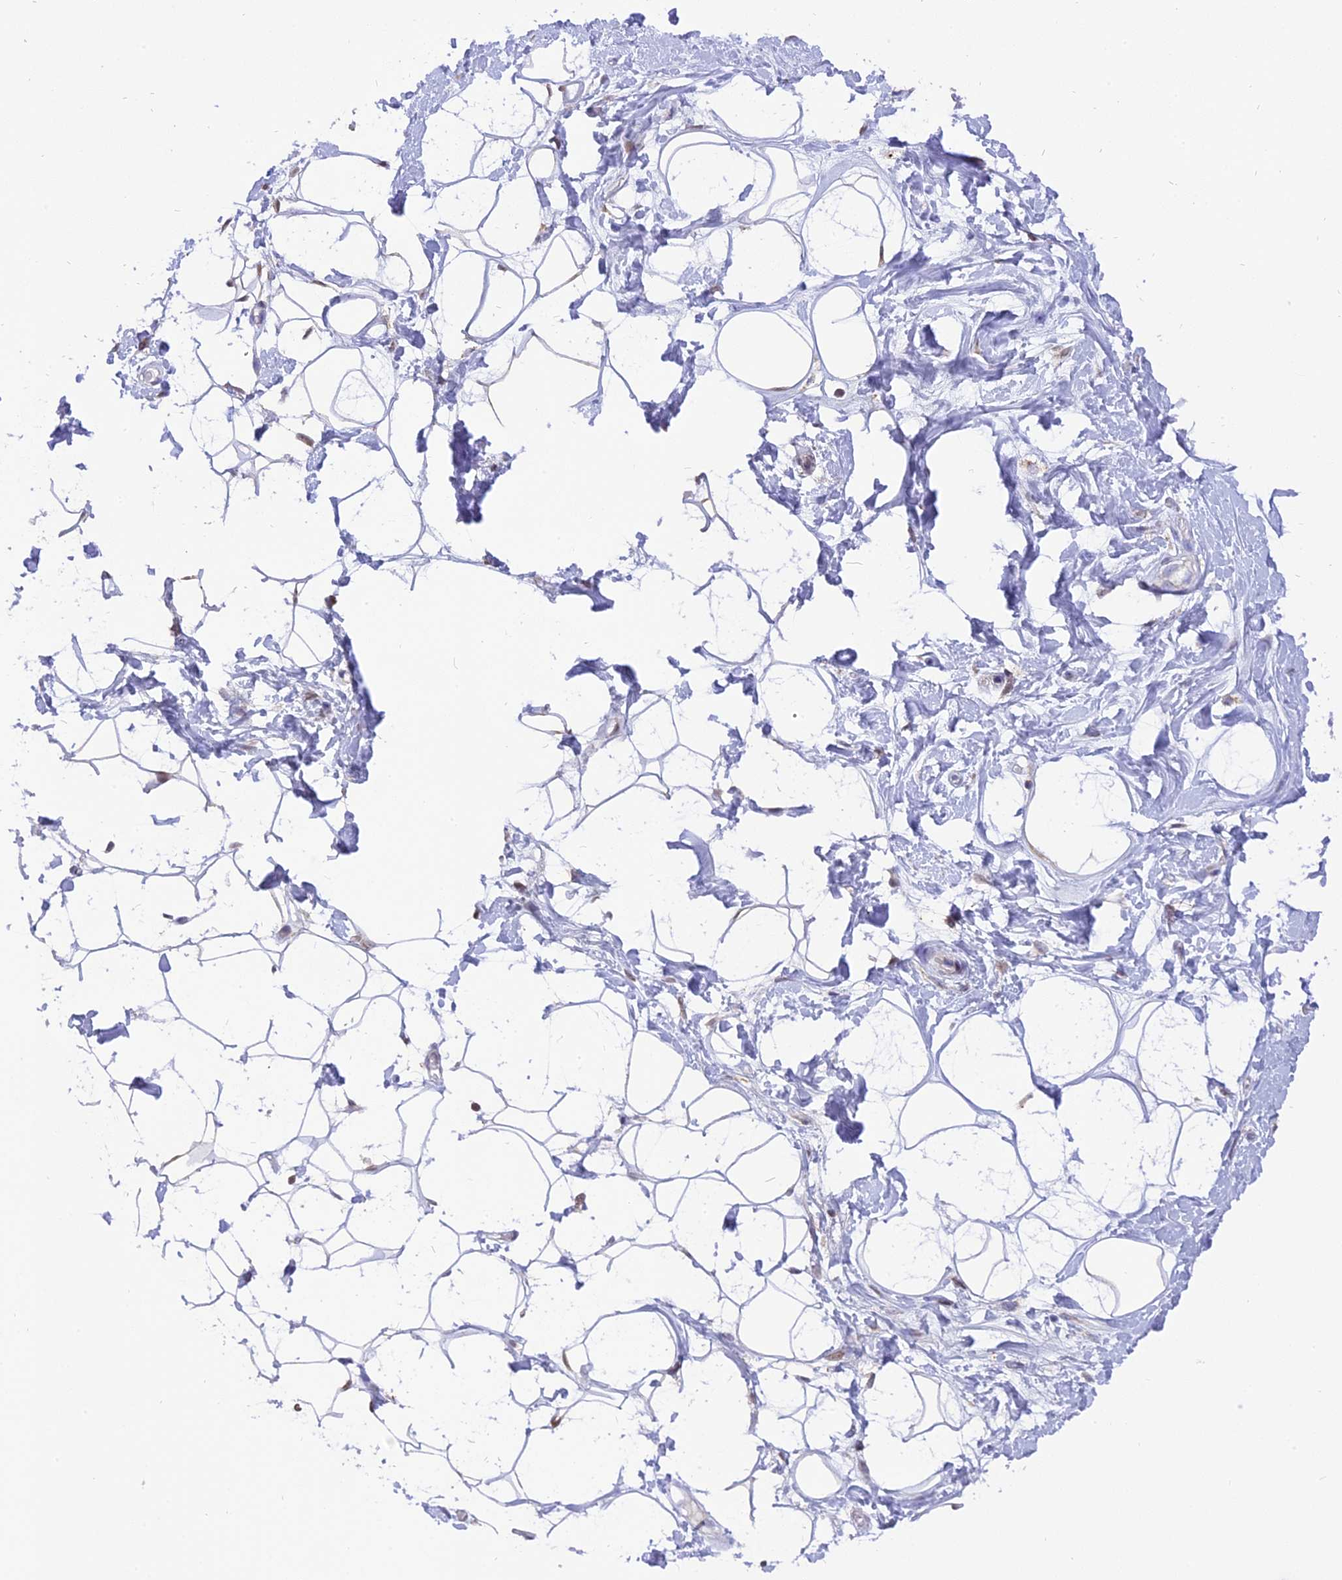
{"staining": {"intensity": "negative", "quantity": "none", "location": "none"}, "tissue": "adipose tissue", "cell_type": "Adipocytes", "image_type": "normal", "snomed": [{"axis": "morphology", "description": "Normal tissue, NOS"}, {"axis": "topography", "description": "Breast"}], "caption": "Immunohistochemical staining of unremarkable adipose tissue displays no significant positivity in adipocytes. (DAB immunohistochemistry visualized using brightfield microscopy, high magnification).", "gene": "CENPV", "patient": {"sex": "female", "age": 26}}